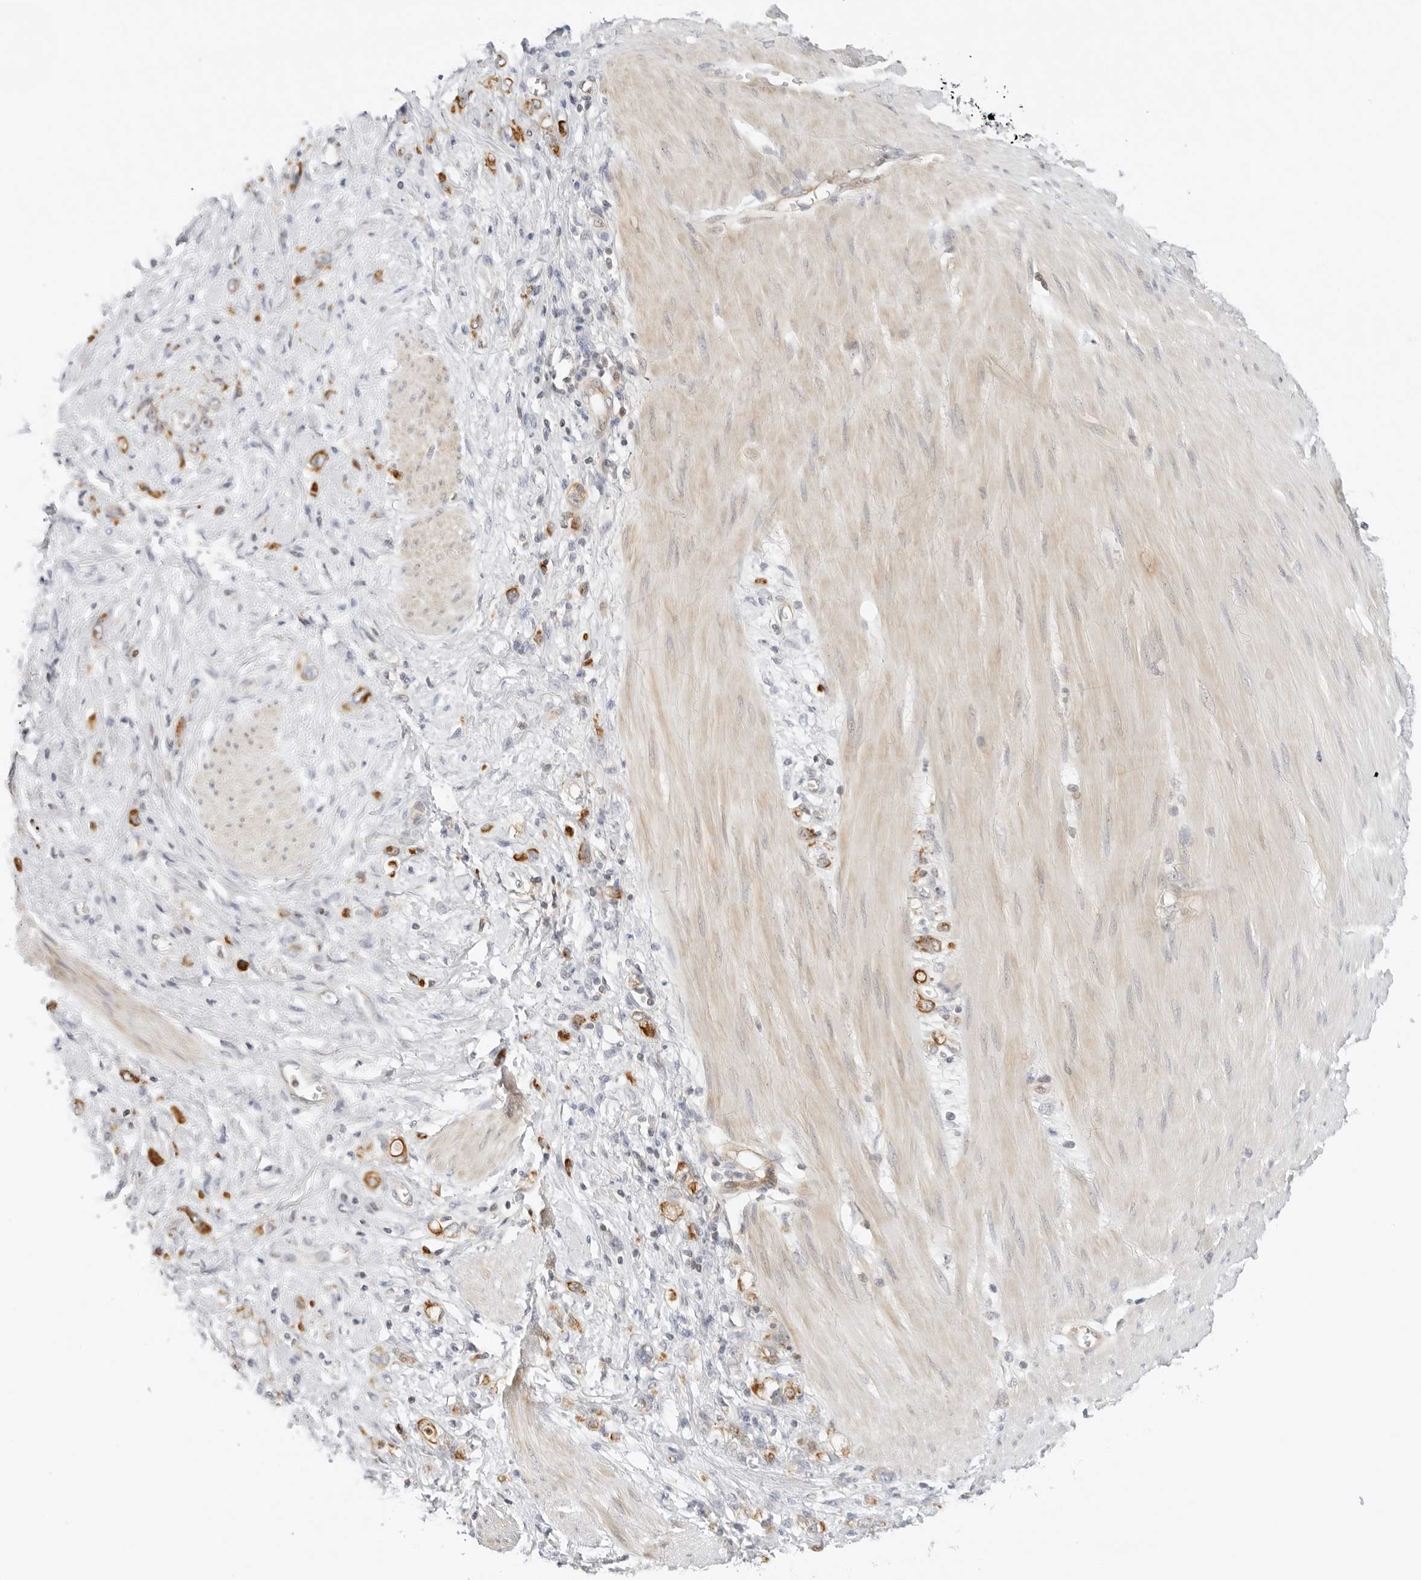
{"staining": {"intensity": "moderate", "quantity": "25%-75%", "location": "cytoplasmic/membranous"}, "tissue": "stomach cancer", "cell_type": "Tumor cells", "image_type": "cancer", "snomed": [{"axis": "morphology", "description": "Adenocarcinoma, NOS"}, {"axis": "topography", "description": "Stomach"}], "caption": "Brown immunohistochemical staining in adenocarcinoma (stomach) exhibits moderate cytoplasmic/membranous positivity in about 25%-75% of tumor cells.", "gene": "OSCP1", "patient": {"sex": "female", "age": 76}}